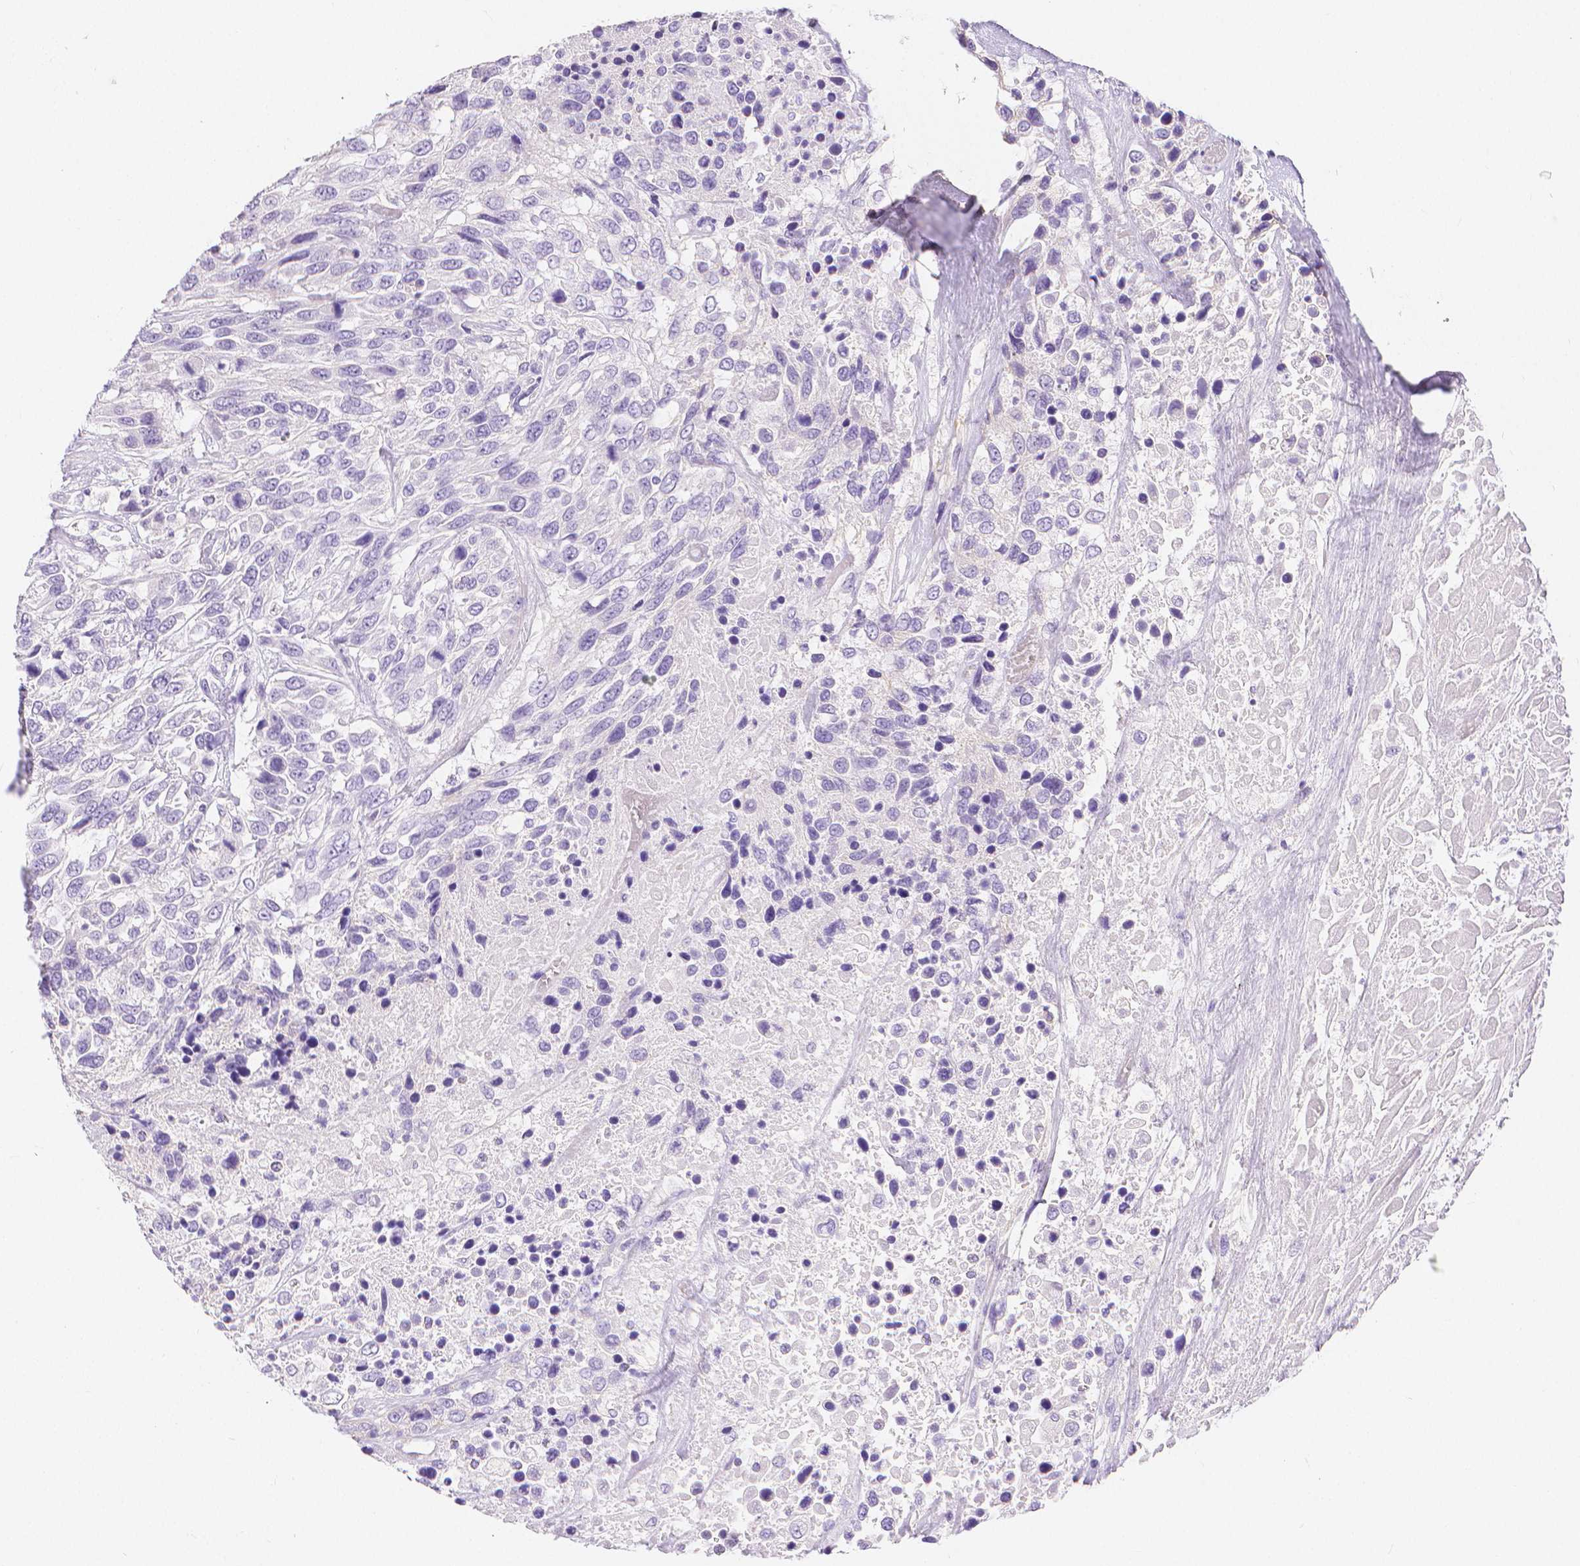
{"staining": {"intensity": "negative", "quantity": "none", "location": "none"}, "tissue": "urothelial cancer", "cell_type": "Tumor cells", "image_type": "cancer", "snomed": [{"axis": "morphology", "description": "Urothelial carcinoma, High grade"}, {"axis": "topography", "description": "Urinary bladder"}], "caption": "This is an IHC image of human urothelial cancer. There is no positivity in tumor cells.", "gene": "SLC27A5", "patient": {"sex": "female", "age": 70}}